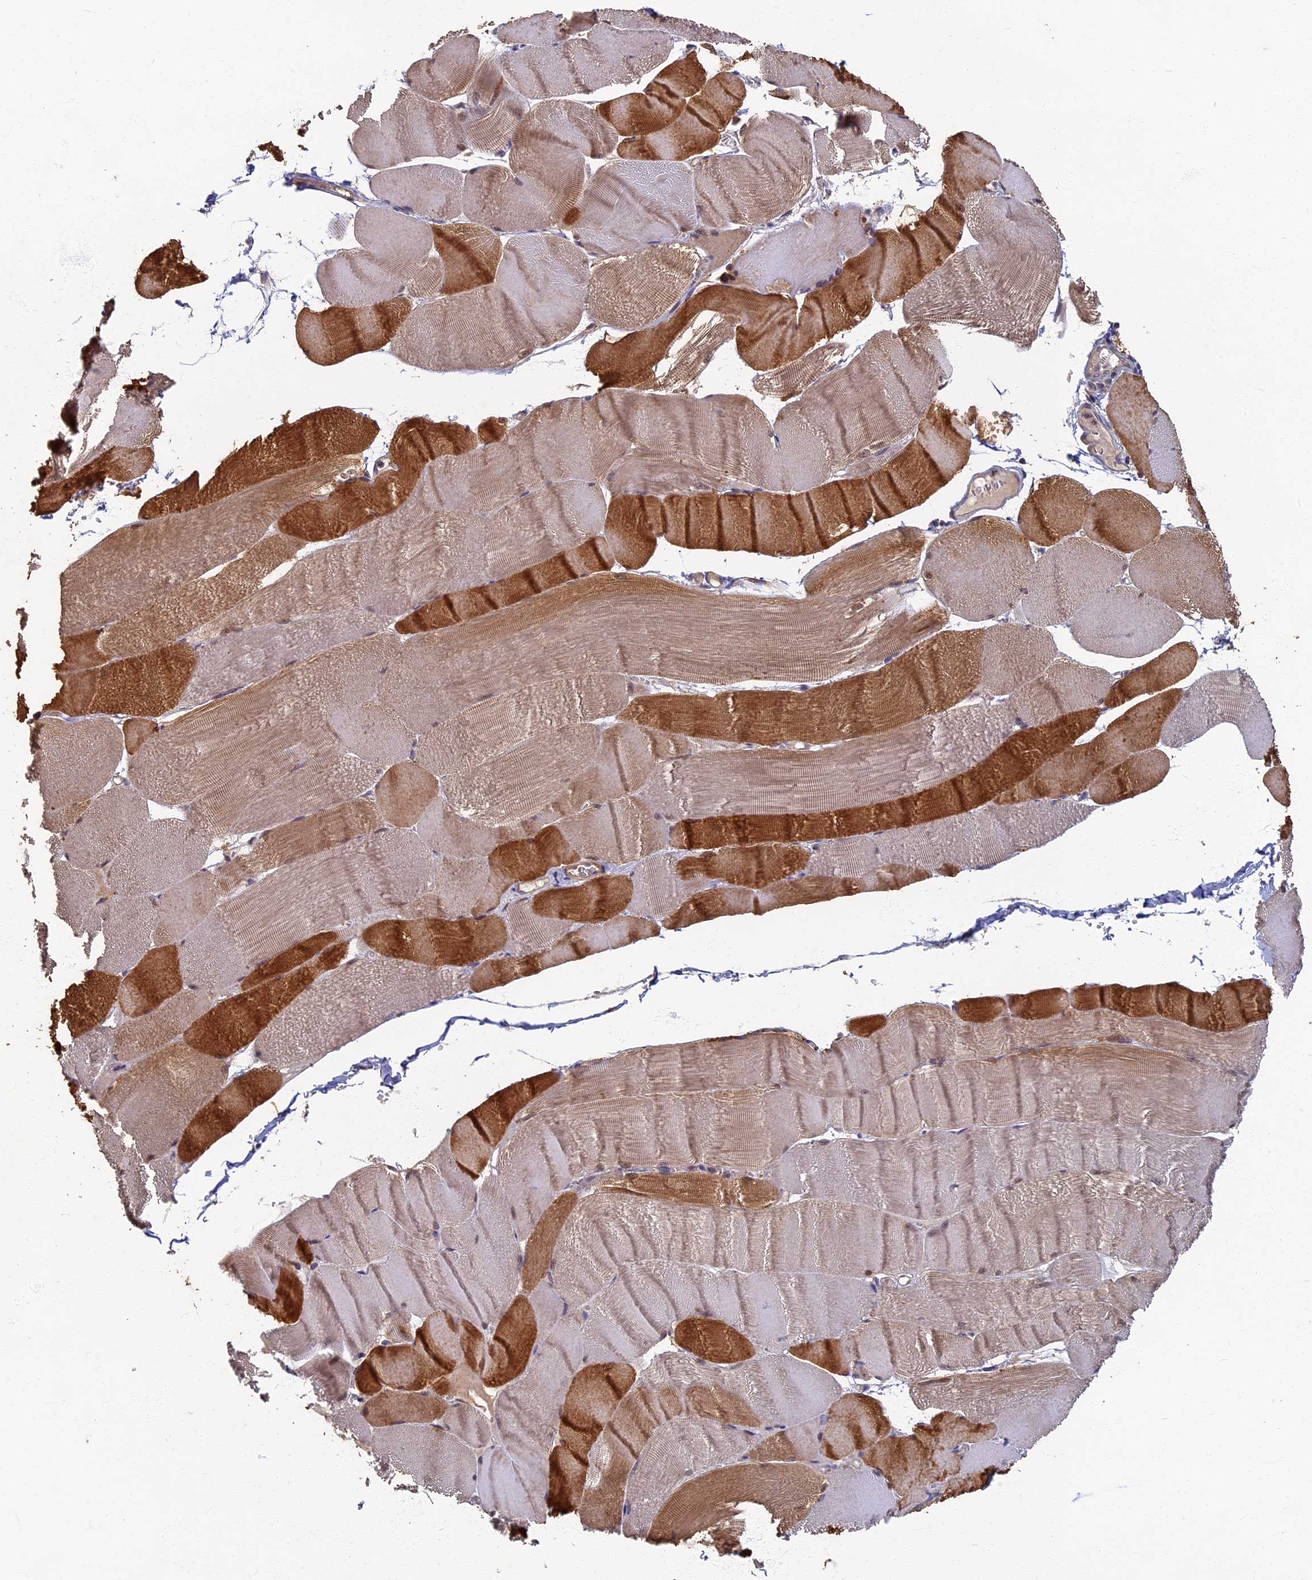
{"staining": {"intensity": "strong", "quantity": "25%-75%", "location": "cytoplasmic/membranous"}, "tissue": "skeletal muscle", "cell_type": "Myocytes", "image_type": "normal", "snomed": [{"axis": "morphology", "description": "Normal tissue, NOS"}, {"axis": "morphology", "description": "Basal cell carcinoma"}, {"axis": "topography", "description": "Skeletal muscle"}], "caption": "Immunohistochemistry (IHC) micrograph of normal skeletal muscle: skeletal muscle stained using immunohistochemistry (IHC) displays high levels of strong protein expression localized specifically in the cytoplasmic/membranous of myocytes, appearing as a cytoplasmic/membranous brown color.", "gene": "RSPH3", "patient": {"sex": "female", "age": 64}}